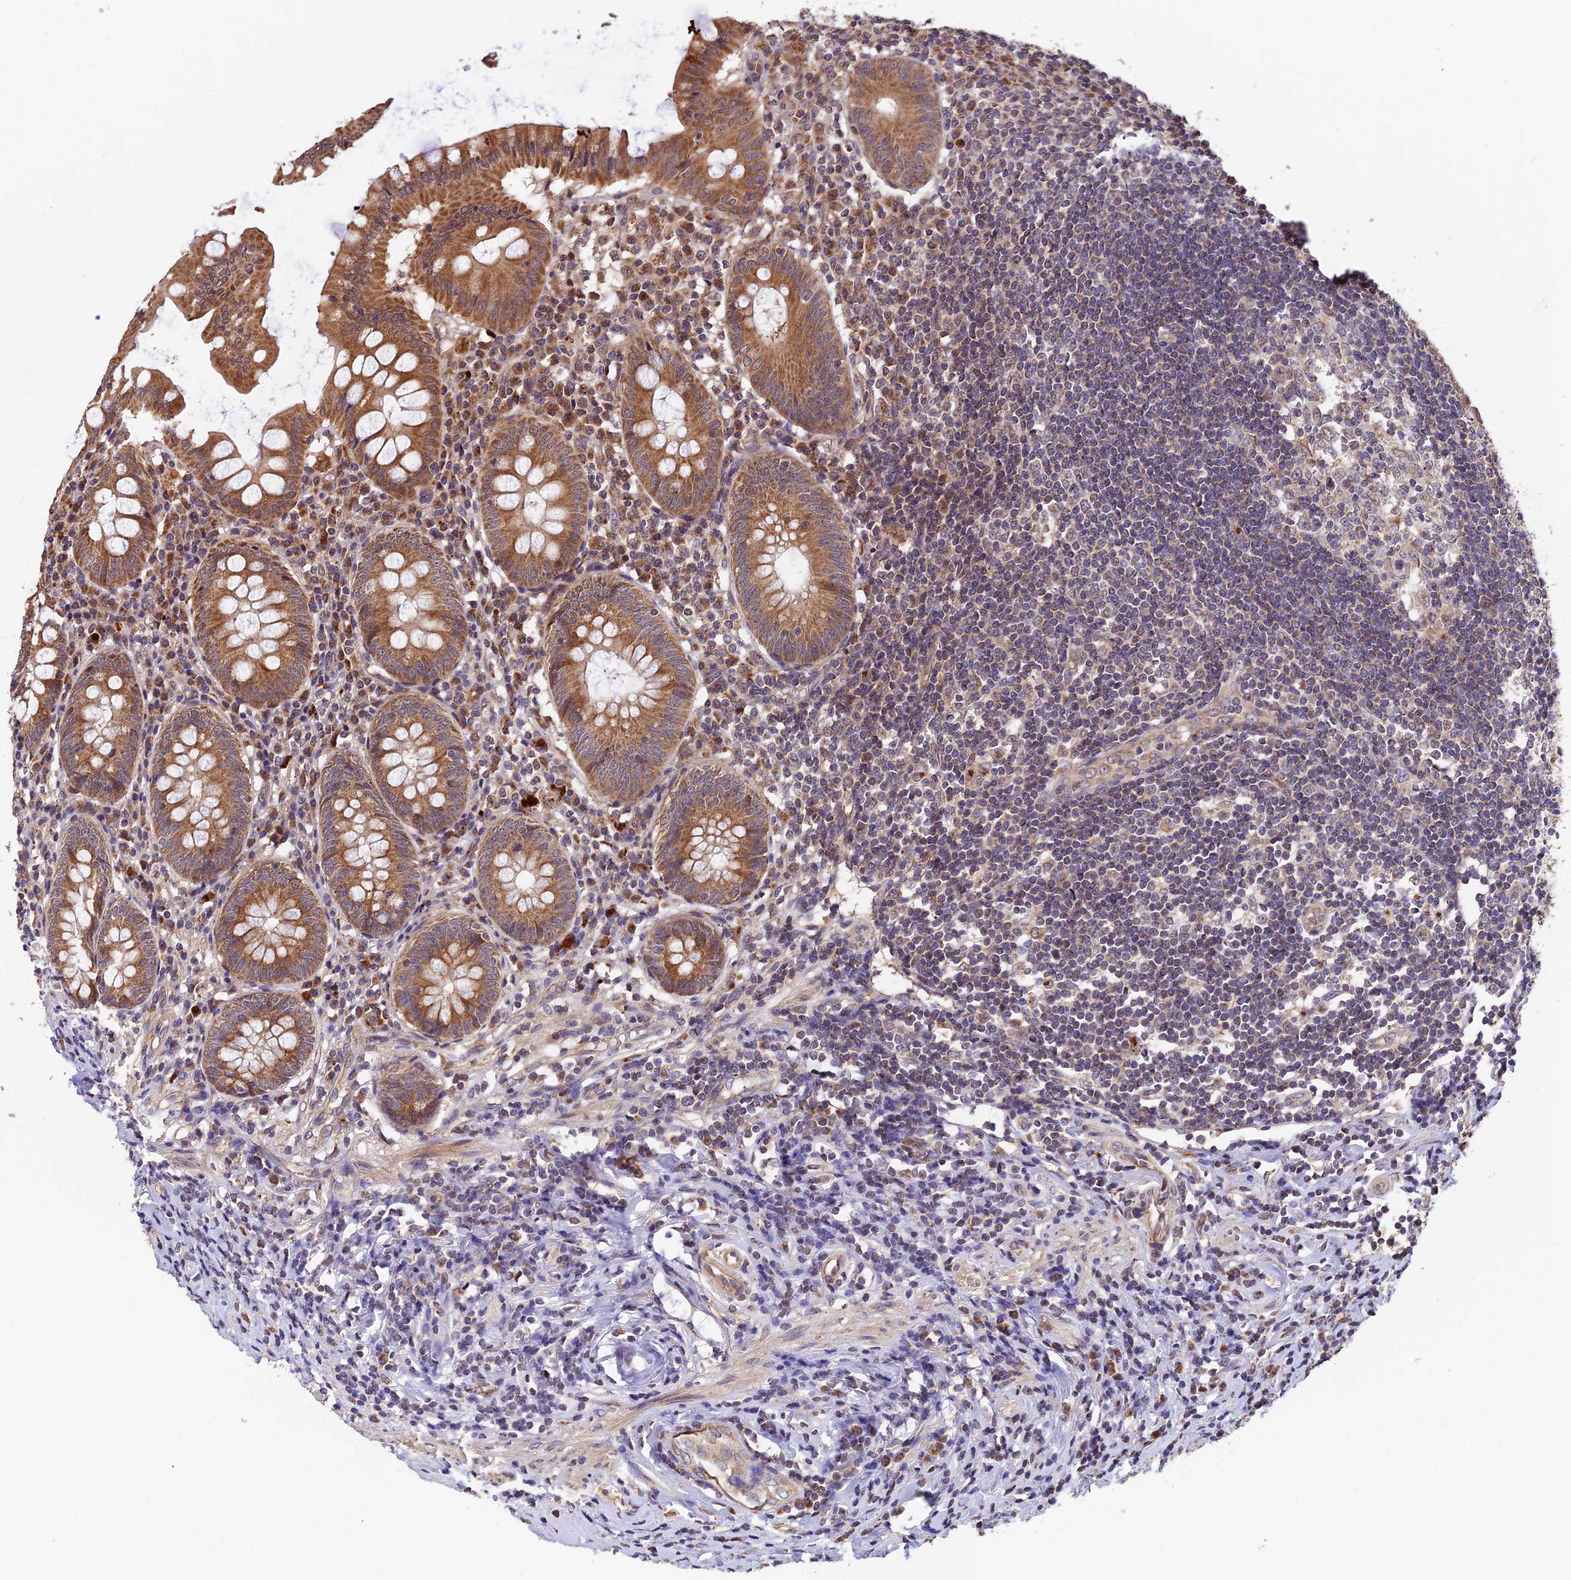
{"staining": {"intensity": "moderate", "quantity": ">75%", "location": "cytoplasmic/membranous"}, "tissue": "appendix", "cell_type": "Glandular cells", "image_type": "normal", "snomed": [{"axis": "morphology", "description": "Normal tissue, NOS"}, {"axis": "topography", "description": "Appendix"}], "caption": "Benign appendix reveals moderate cytoplasmic/membranous positivity in about >75% of glandular cells, visualized by immunohistochemistry.", "gene": "MNS1", "patient": {"sex": "female", "age": 54}}